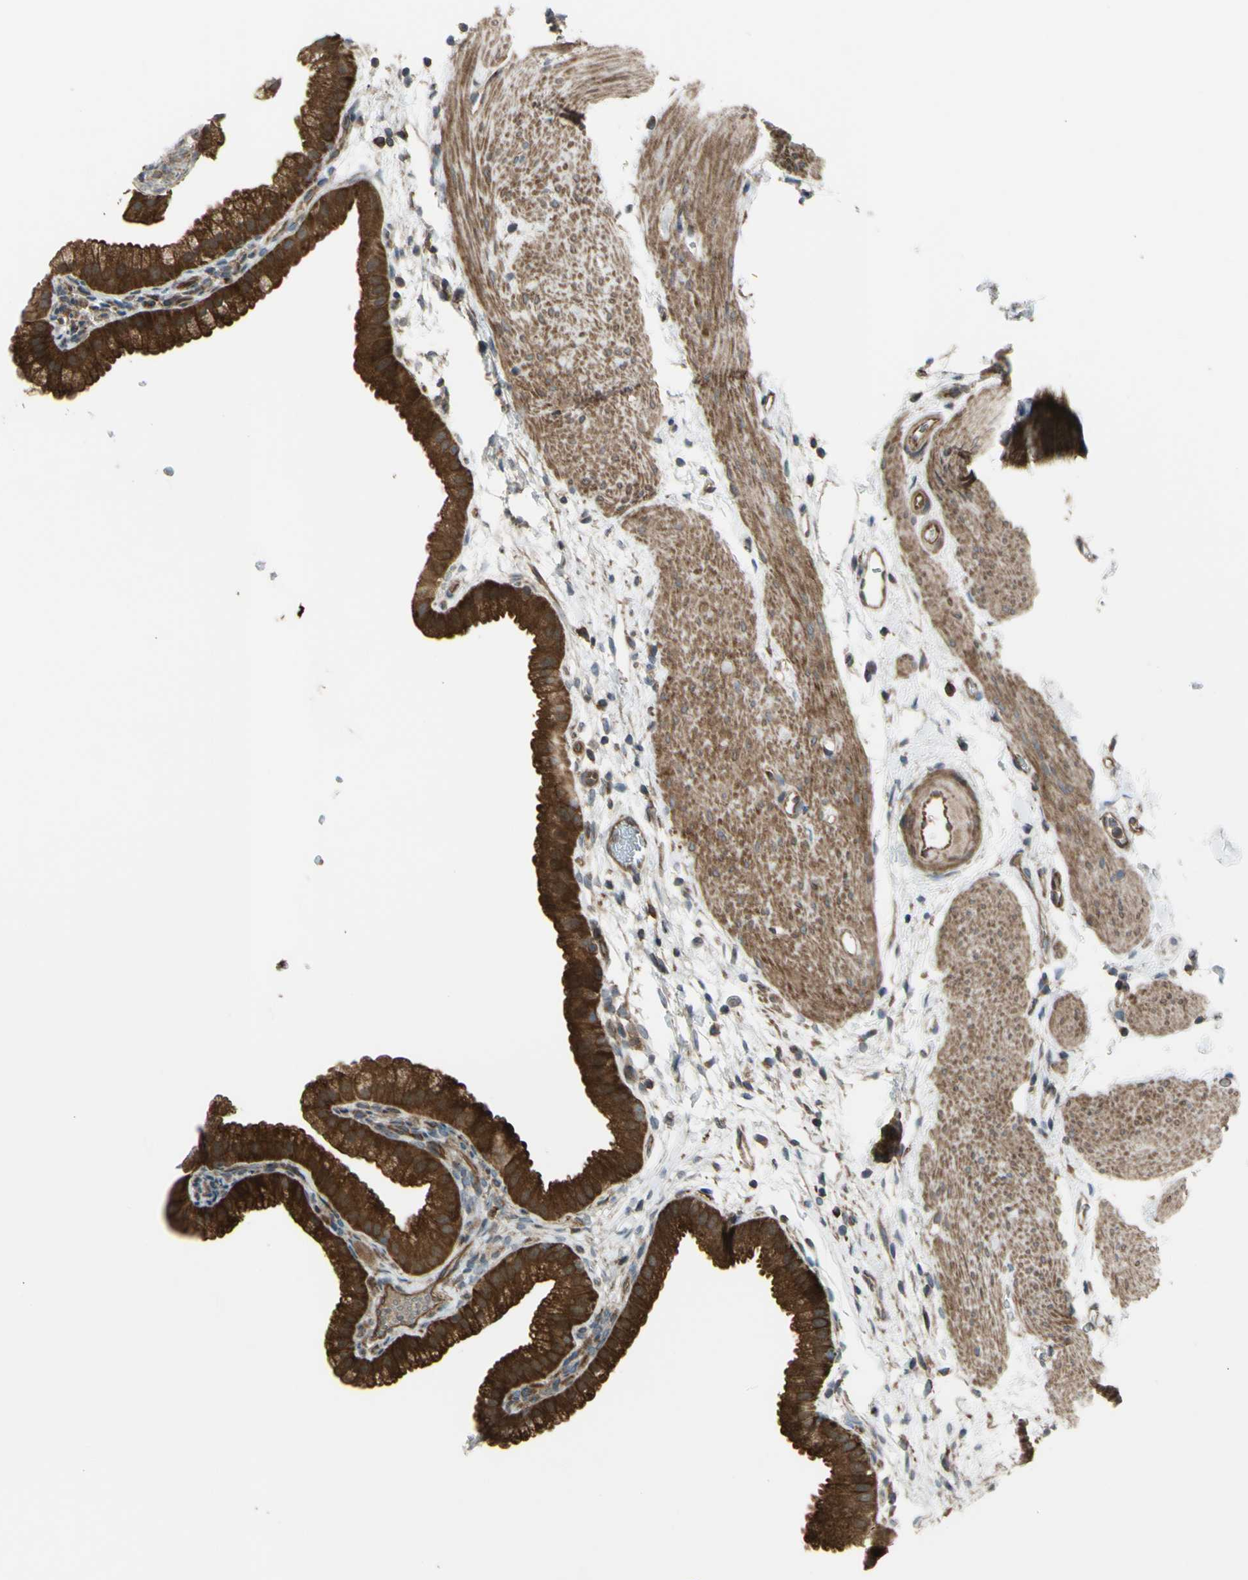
{"staining": {"intensity": "strong", "quantity": ">75%", "location": "cytoplasmic/membranous"}, "tissue": "gallbladder", "cell_type": "Glandular cells", "image_type": "normal", "snomed": [{"axis": "morphology", "description": "Normal tissue, NOS"}, {"axis": "topography", "description": "Gallbladder"}], "caption": "Protein expression analysis of normal human gallbladder reveals strong cytoplasmic/membranous expression in about >75% of glandular cells. (brown staining indicates protein expression, while blue staining denotes nuclei).", "gene": "FLII", "patient": {"sex": "female", "age": 64}}